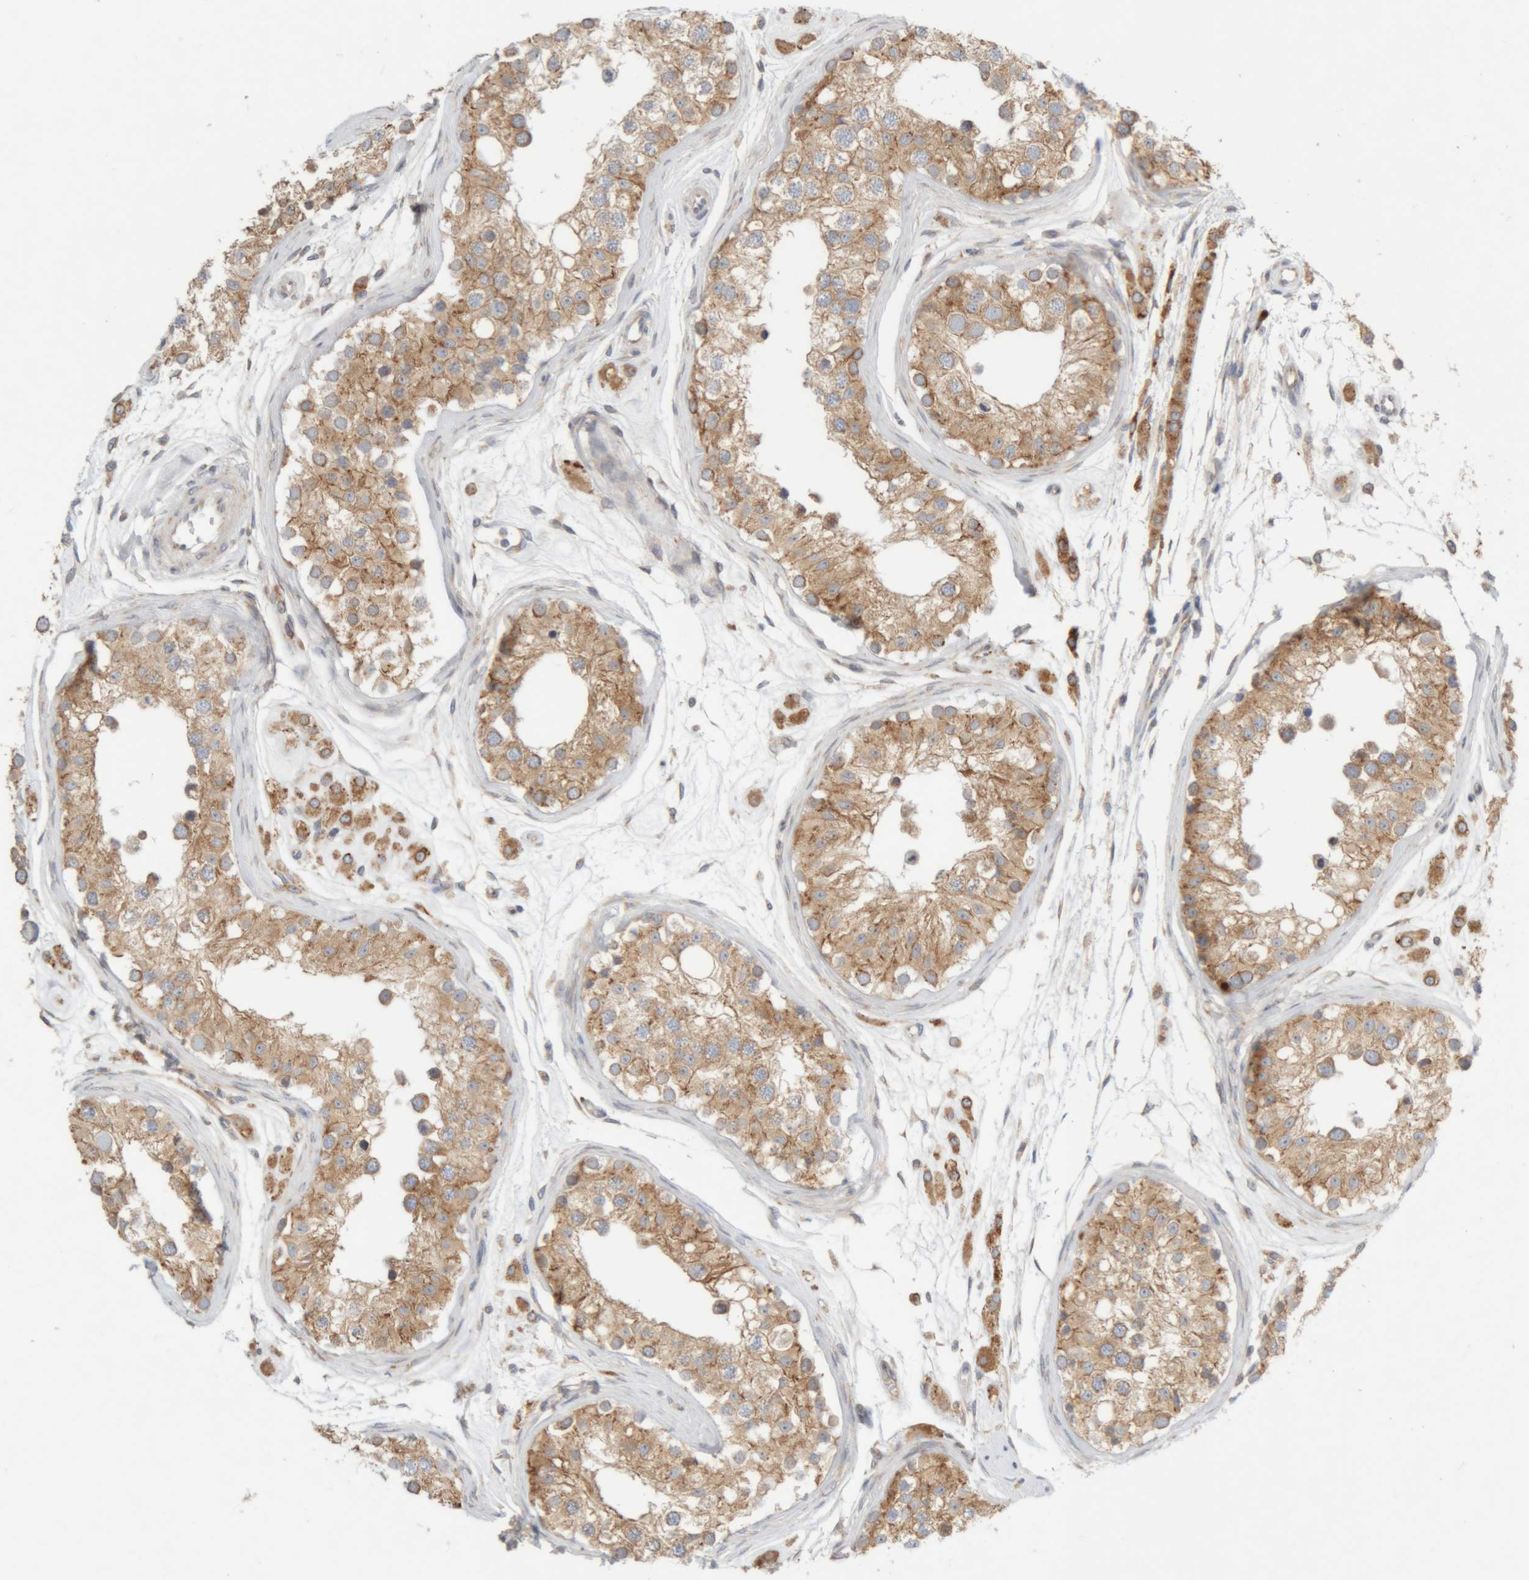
{"staining": {"intensity": "moderate", "quantity": ">75%", "location": "cytoplasmic/membranous"}, "tissue": "testis", "cell_type": "Cells in seminiferous ducts", "image_type": "normal", "snomed": [{"axis": "morphology", "description": "Normal tissue, NOS"}, {"axis": "morphology", "description": "Adenocarcinoma, metastatic, NOS"}, {"axis": "topography", "description": "Testis"}], "caption": "Immunohistochemistry (IHC) micrograph of benign human testis stained for a protein (brown), which demonstrates medium levels of moderate cytoplasmic/membranous expression in approximately >75% of cells in seminiferous ducts.", "gene": "RPN2", "patient": {"sex": "male", "age": 26}}